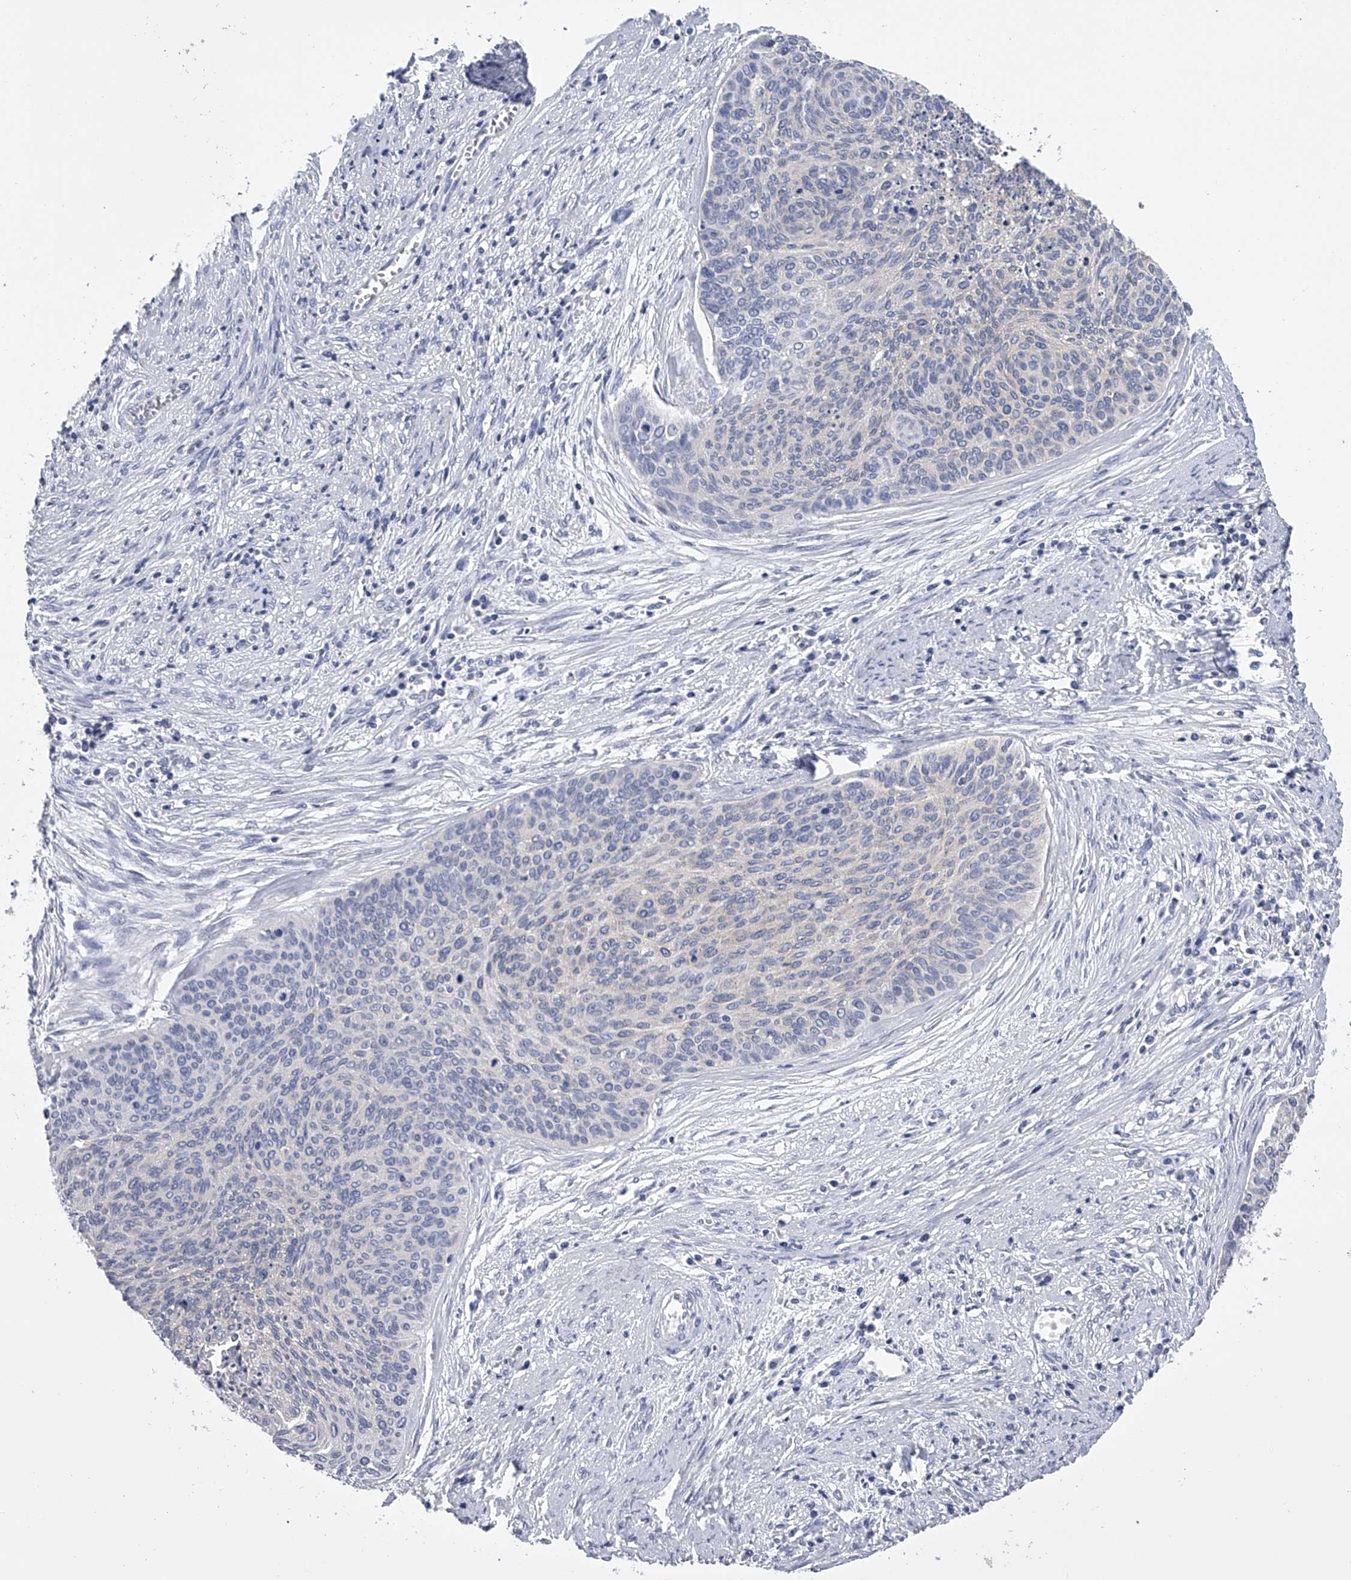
{"staining": {"intensity": "negative", "quantity": "none", "location": "none"}, "tissue": "cervical cancer", "cell_type": "Tumor cells", "image_type": "cancer", "snomed": [{"axis": "morphology", "description": "Squamous cell carcinoma, NOS"}, {"axis": "topography", "description": "Cervix"}], "caption": "Tumor cells show no significant protein staining in cervical cancer.", "gene": "TASP1", "patient": {"sex": "female", "age": 55}}